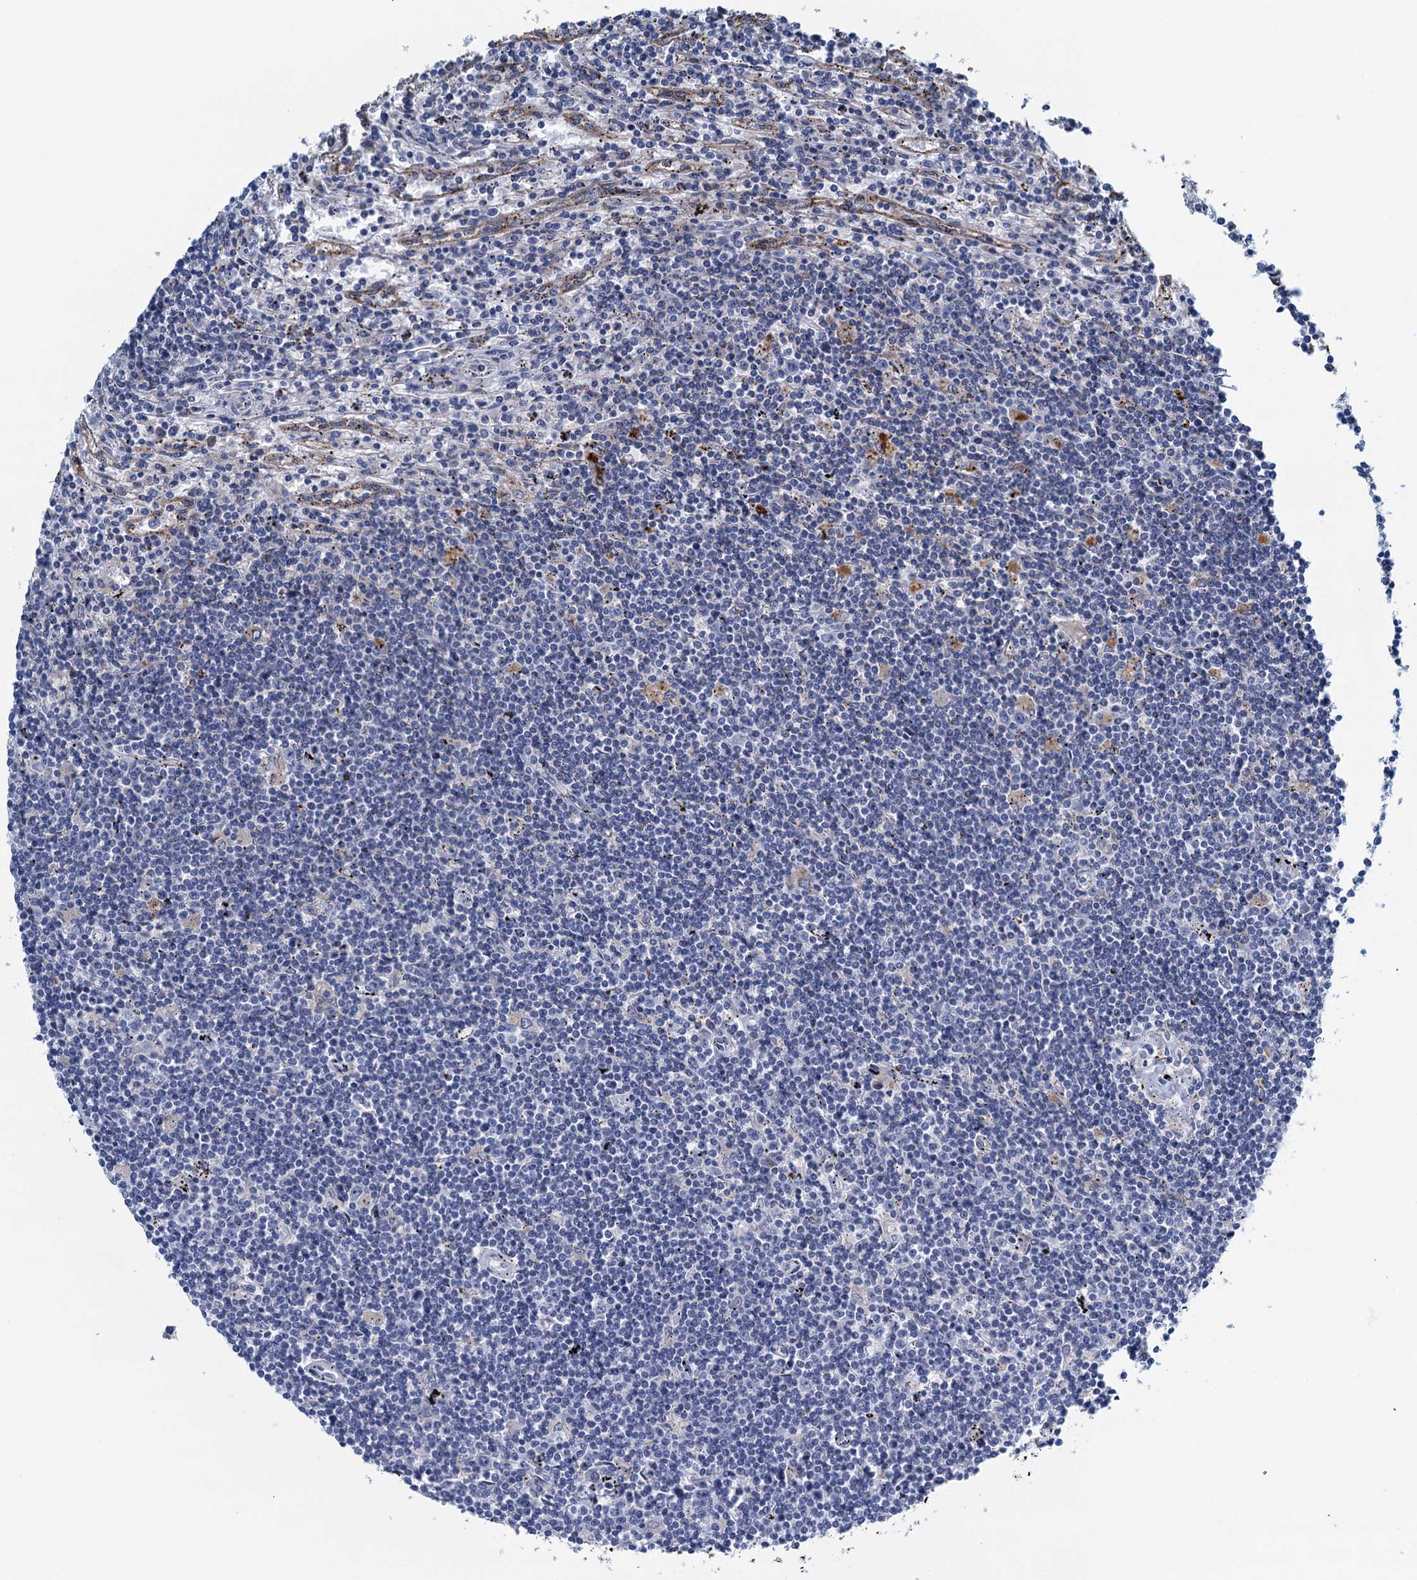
{"staining": {"intensity": "negative", "quantity": "none", "location": "none"}, "tissue": "lymphoma", "cell_type": "Tumor cells", "image_type": "cancer", "snomed": [{"axis": "morphology", "description": "Malignant lymphoma, non-Hodgkin's type, Low grade"}, {"axis": "topography", "description": "Spleen"}], "caption": "This is an immunohistochemistry (IHC) image of human lymphoma. There is no expression in tumor cells.", "gene": "C10orf88", "patient": {"sex": "male", "age": 76}}